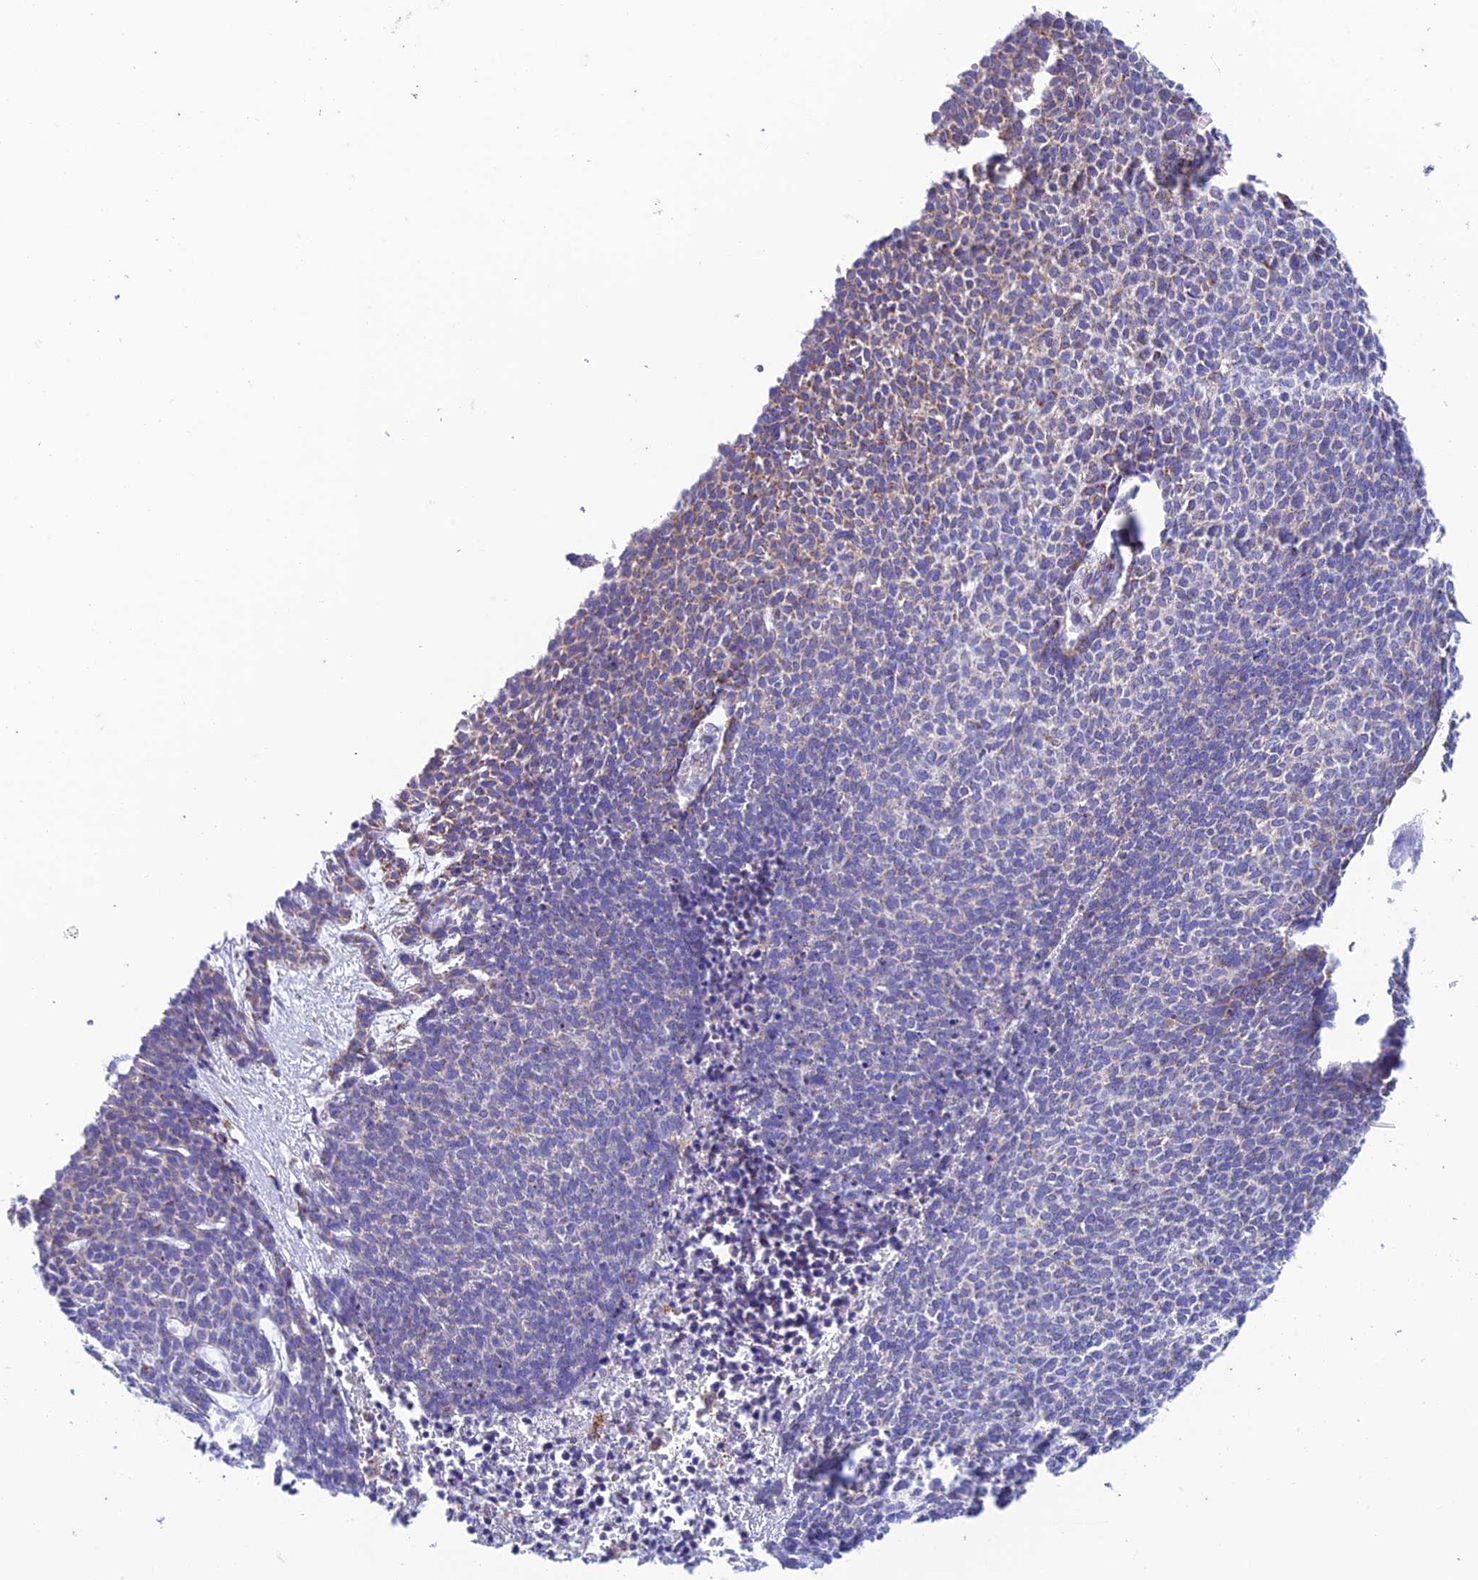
{"staining": {"intensity": "weak", "quantity": "<25%", "location": "cytoplasmic/membranous"}, "tissue": "skin cancer", "cell_type": "Tumor cells", "image_type": "cancer", "snomed": [{"axis": "morphology", "description": "Basal cell carcinoma"}, {"axis": "topography", "description": "Skin"}], "caption": "The immunohistochemistry (IHC) histopathology image has no significant positivity in tumor cells of skin cancer (basal cell carcinoma) tissue. (DAB (3,3'-diaminobenzidine) immunohistochemistry visualized using brightfield microscopy, high magnification).", "gene": "ZNF181", "patient": {"sex": "female", "age": 84}}